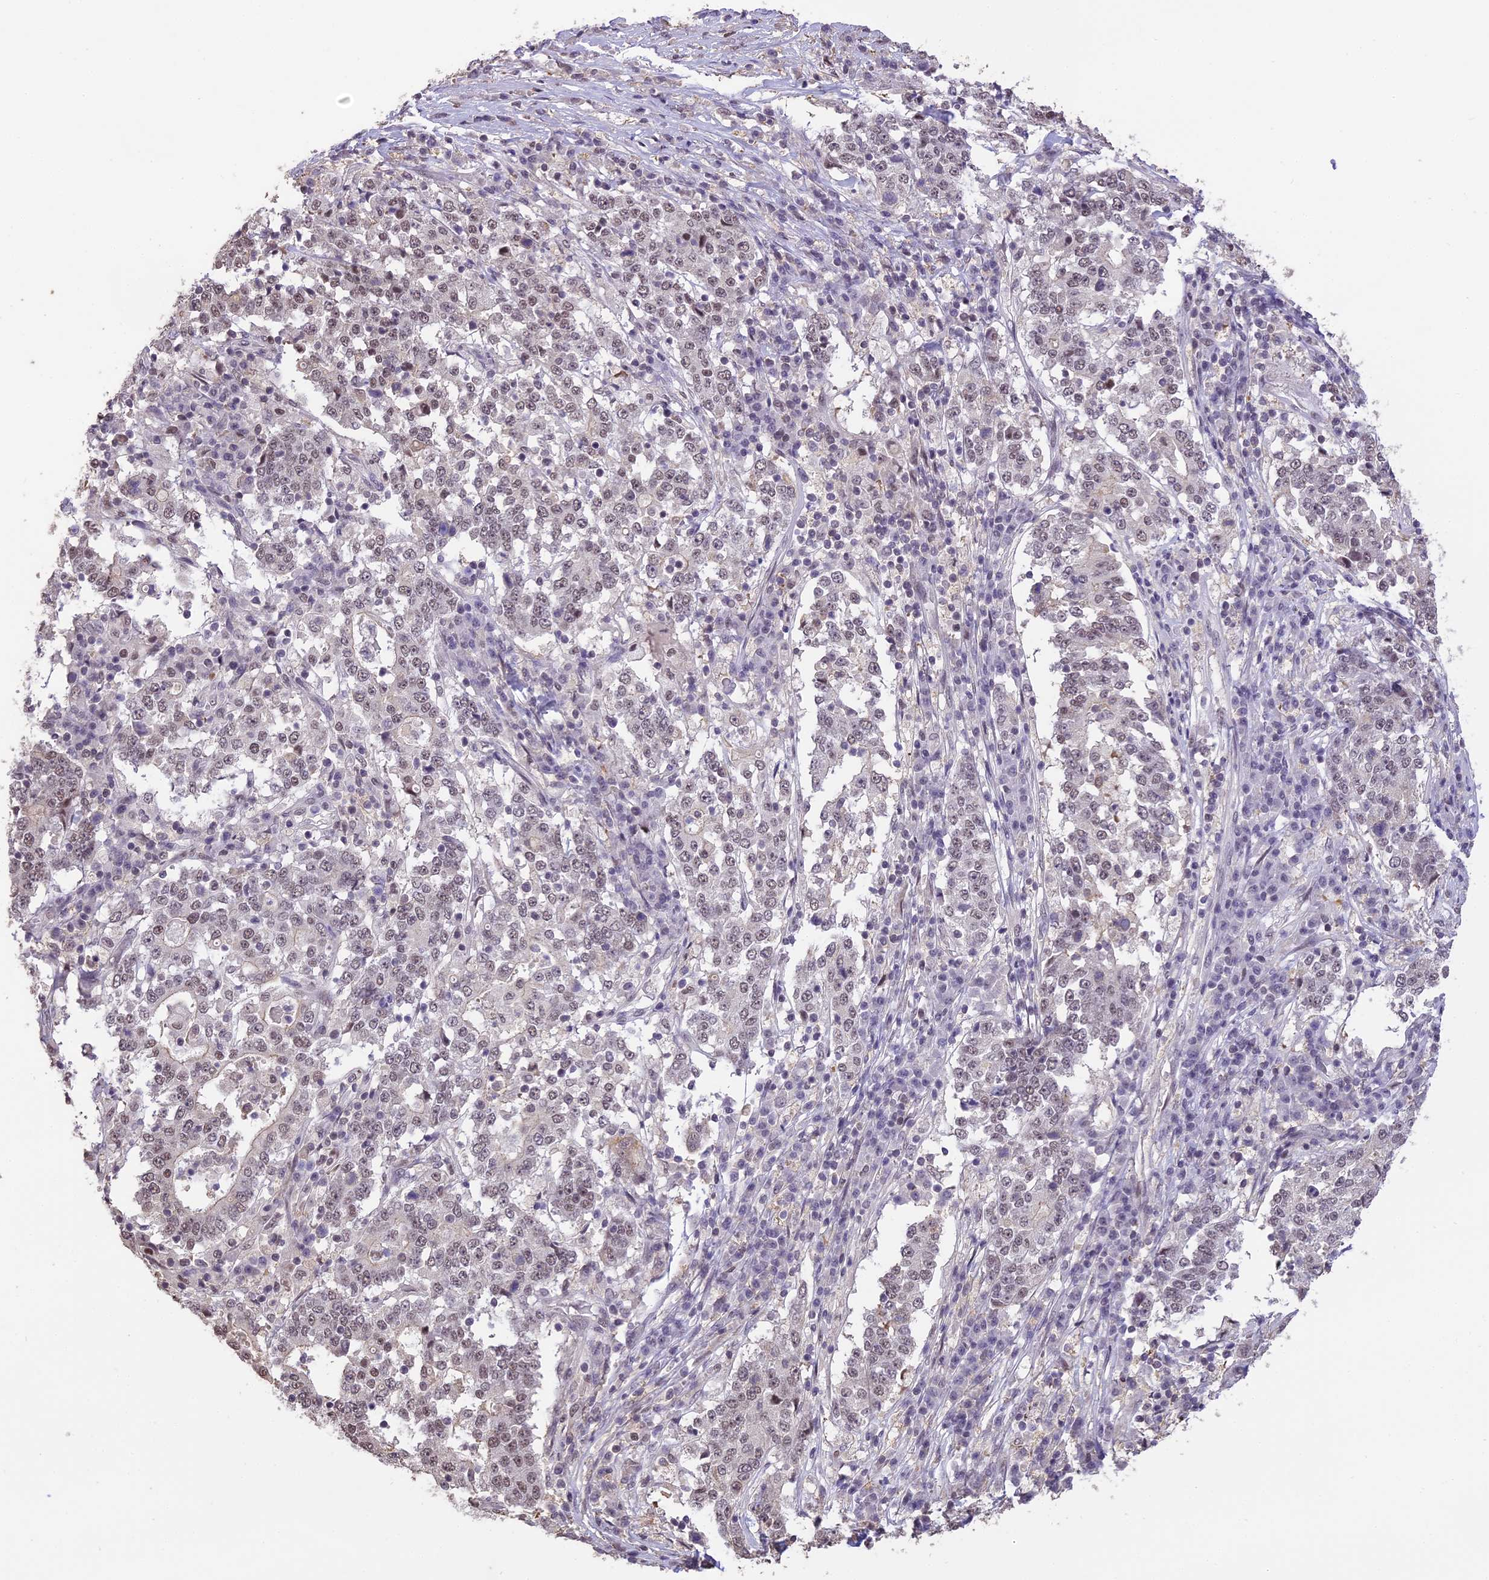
{"staining": {"intensity": "weak", "quantity": ">75%", "location": "nuclear"}, "tissue": "stomach cancer", "cell_type": "Tumor cells", "image_type": "cancer", "snomed": [{"axis": "morphology", "description": "Adenocarcinoma, NOS"}, {"axis": "topography", "description": "Stomach"}], "caption": "This micrograph demonstrates immunohistochemistry (IHC) staining of human stomach cancer, with low weak nuclear positivity in about >75% of tumor cells.", "gene": "TIGD7", "patient": {"sex": "male", "age": 59}}